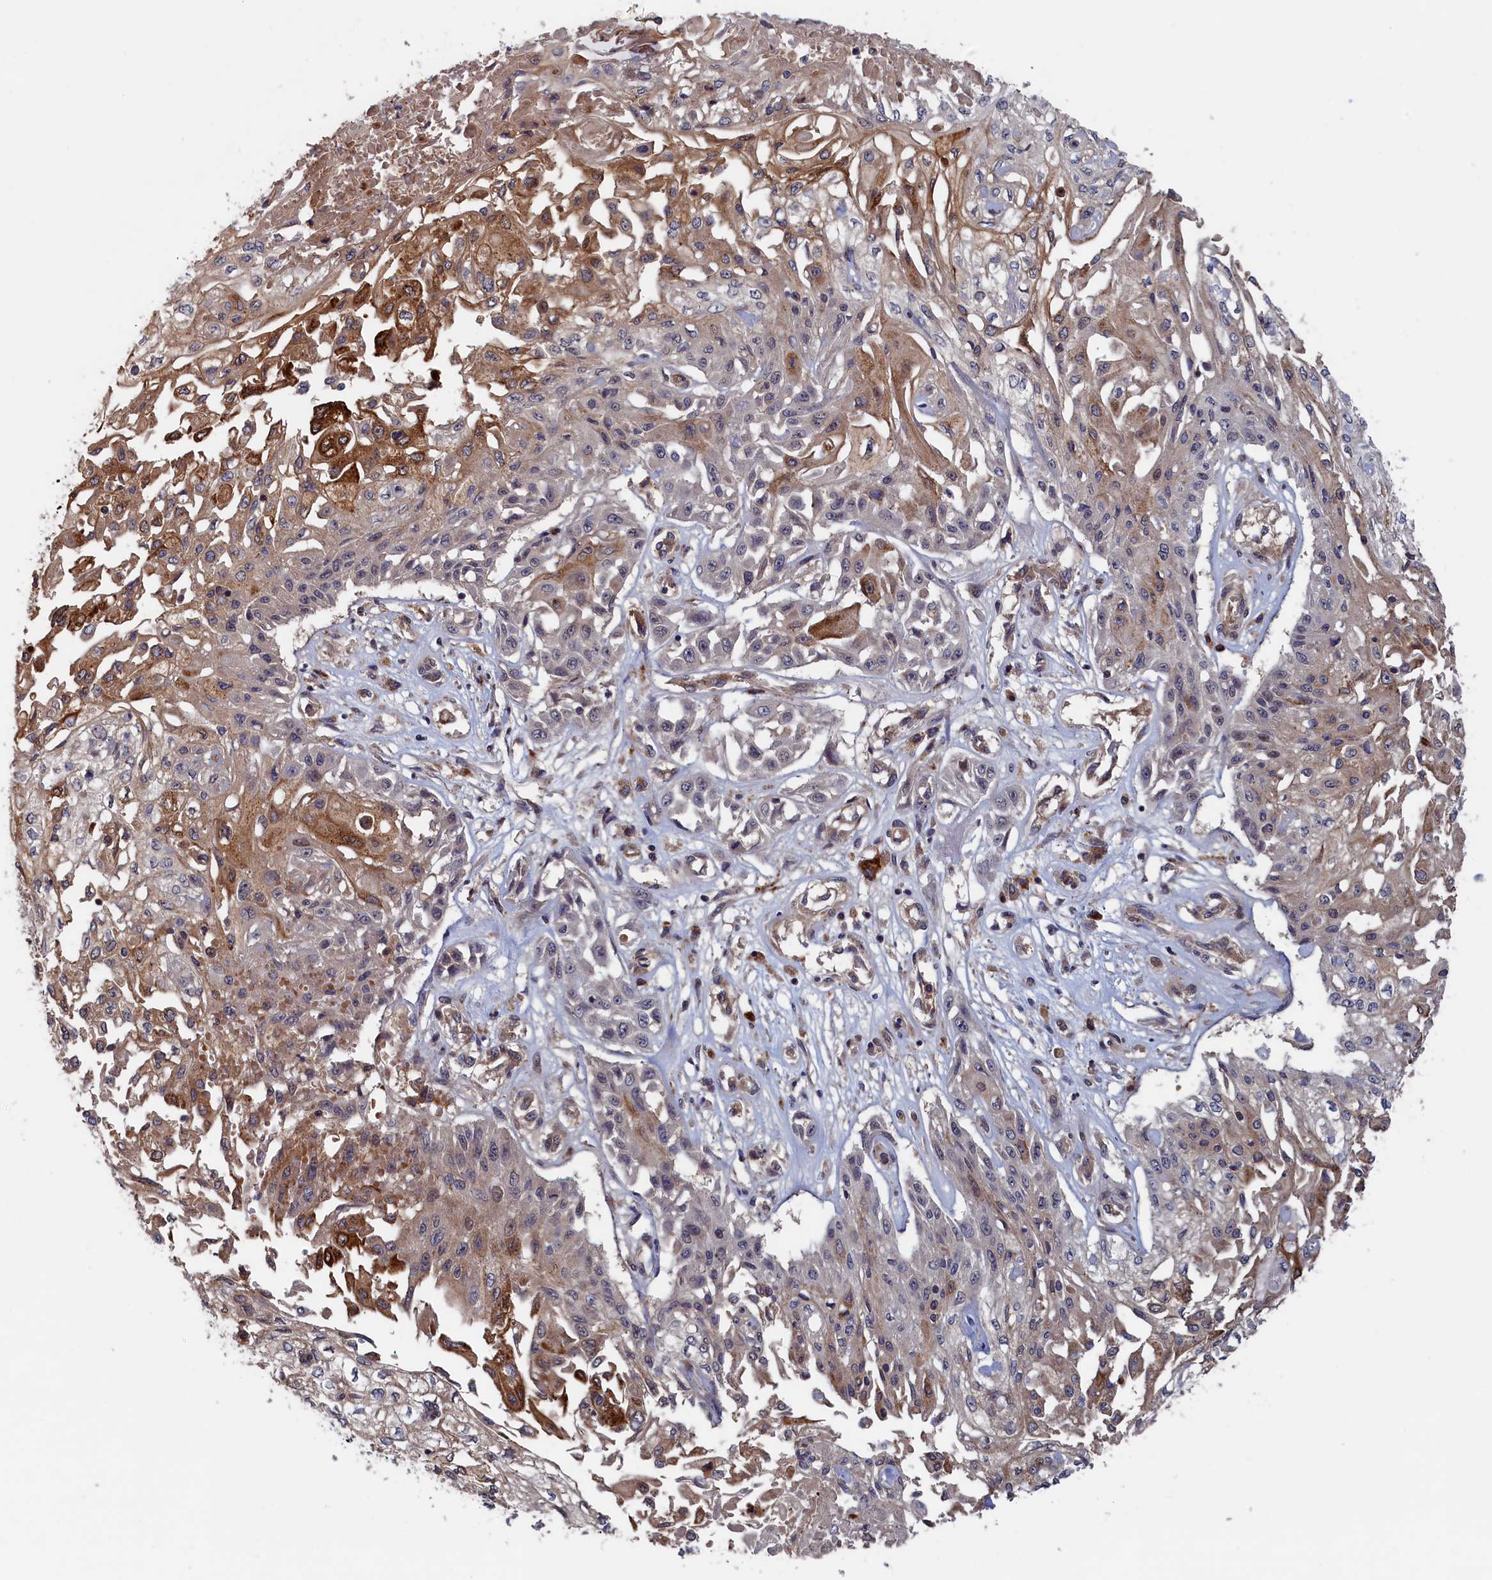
{"staining": {"intensity": "moderate", "quantity": "<25%", "location": "cytoplasmic/membranous"}, "tissue": "skin cancer", "cell_type": "Tumor cells", "image_type": "cancer", "snomed": [{"axis": "morphology", "description": "Squamous cell carcinoma, NOS"}, {"axis": "morphology", "description": "Squamous cell carcinoma, metastatic, NOS"}, {"axis": "topography", "description": "Skin"}, {"axis": "topography", "description": "Lymph node"}], "caption": "Tumor cells exhibit low levels of moderate cytoplasmic/membranous staining in approximately <25% of cells in human skin cancer (squamous cell carcinoma).", "gene": "TRAPPC2L", "patient": {"sex": "male", "age": 75}}